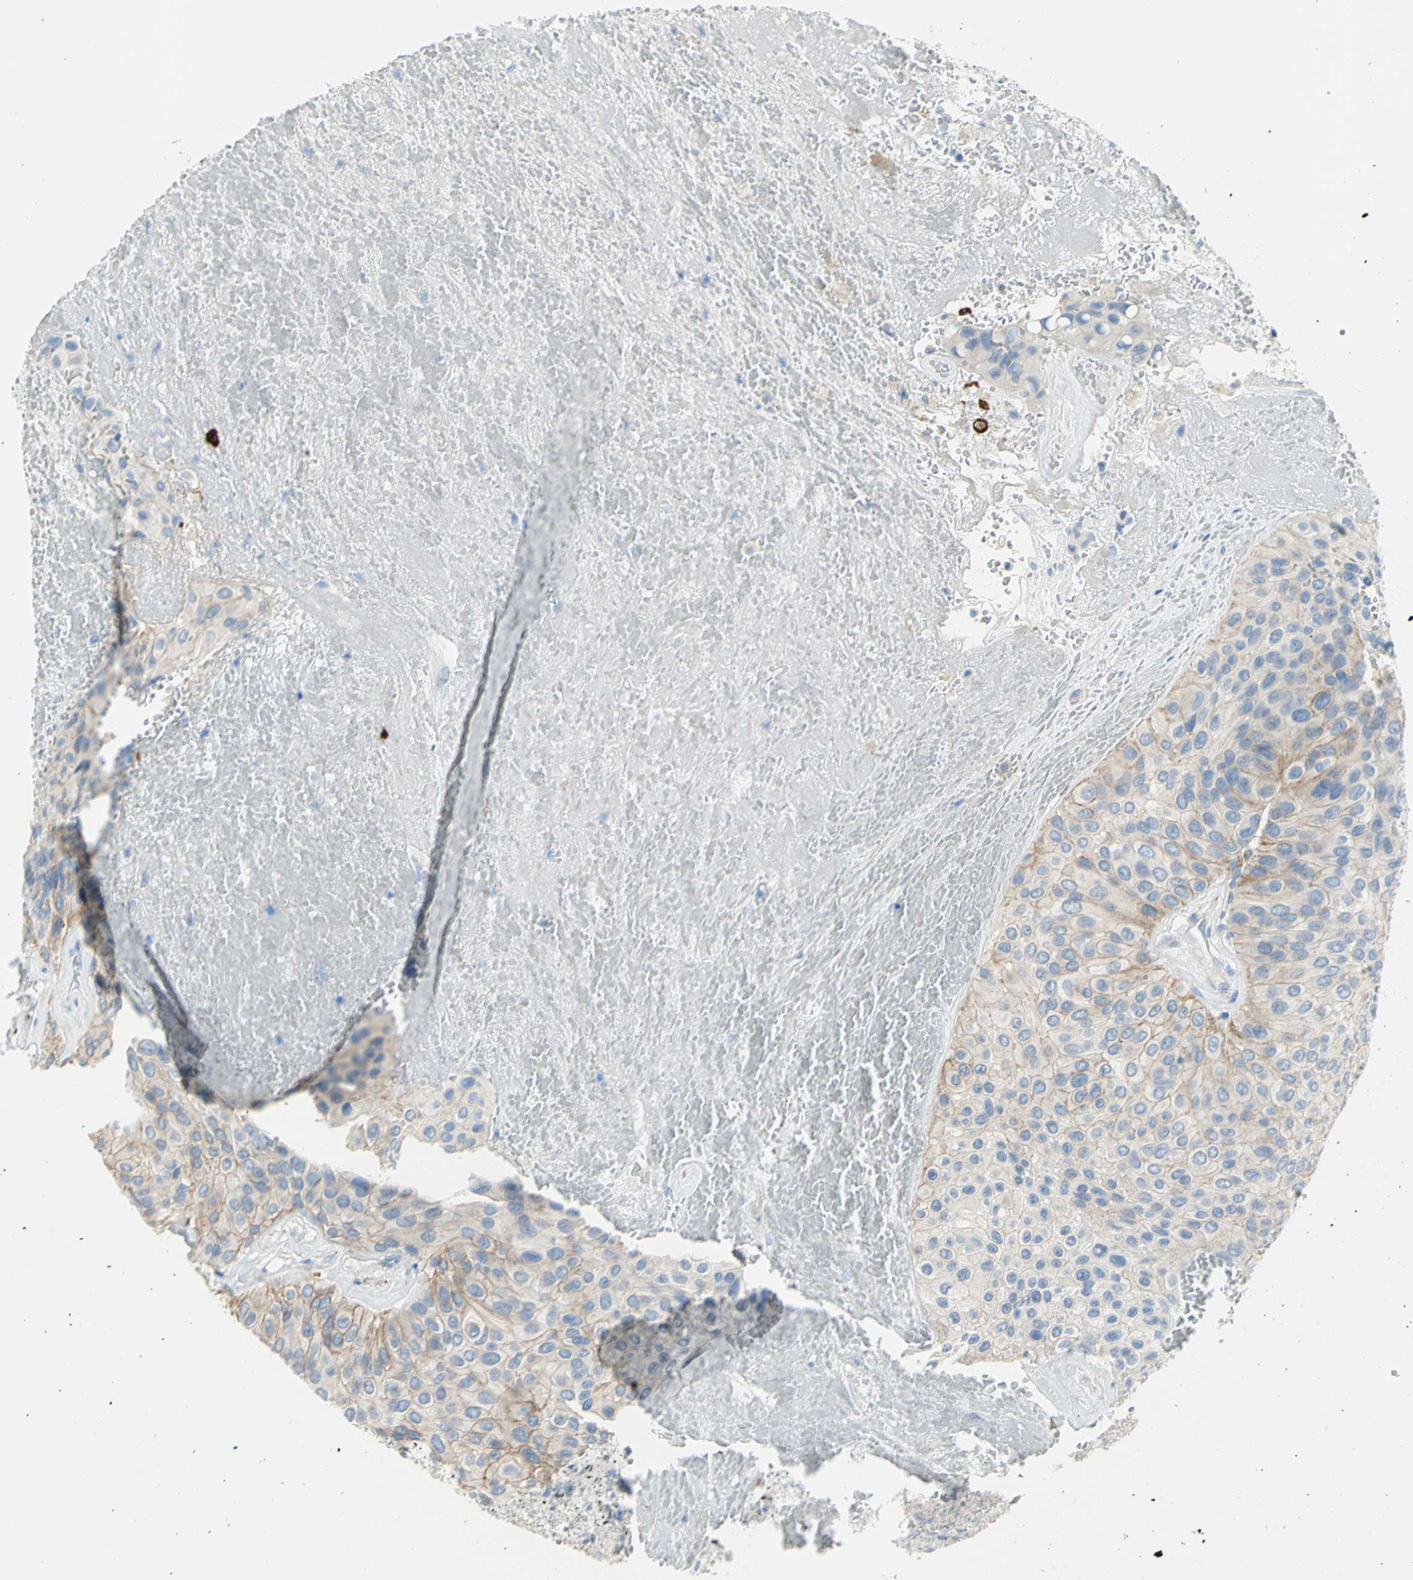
{"staining": {"intensity": "moderate", "quantity": "25%-75%", "location": "cytoplasmic/membranous"}, "tissue": "urothelial cancer", "cell_type": "Tumor cells", "image_type": "cancer", "snomed": [{"axis": "morphology", "description": "Urothelial carcinoma, High grade"}, {"axis": "topography", "description": "Urinary bladder"}], "caption": "The immunohistochemical stain labels moderate cytoplasmic/membranous staining in tumor cells of urothelial cancer tissue.", "gene": "ALOX15", "patient": {"sex": "male", "age": 66}}